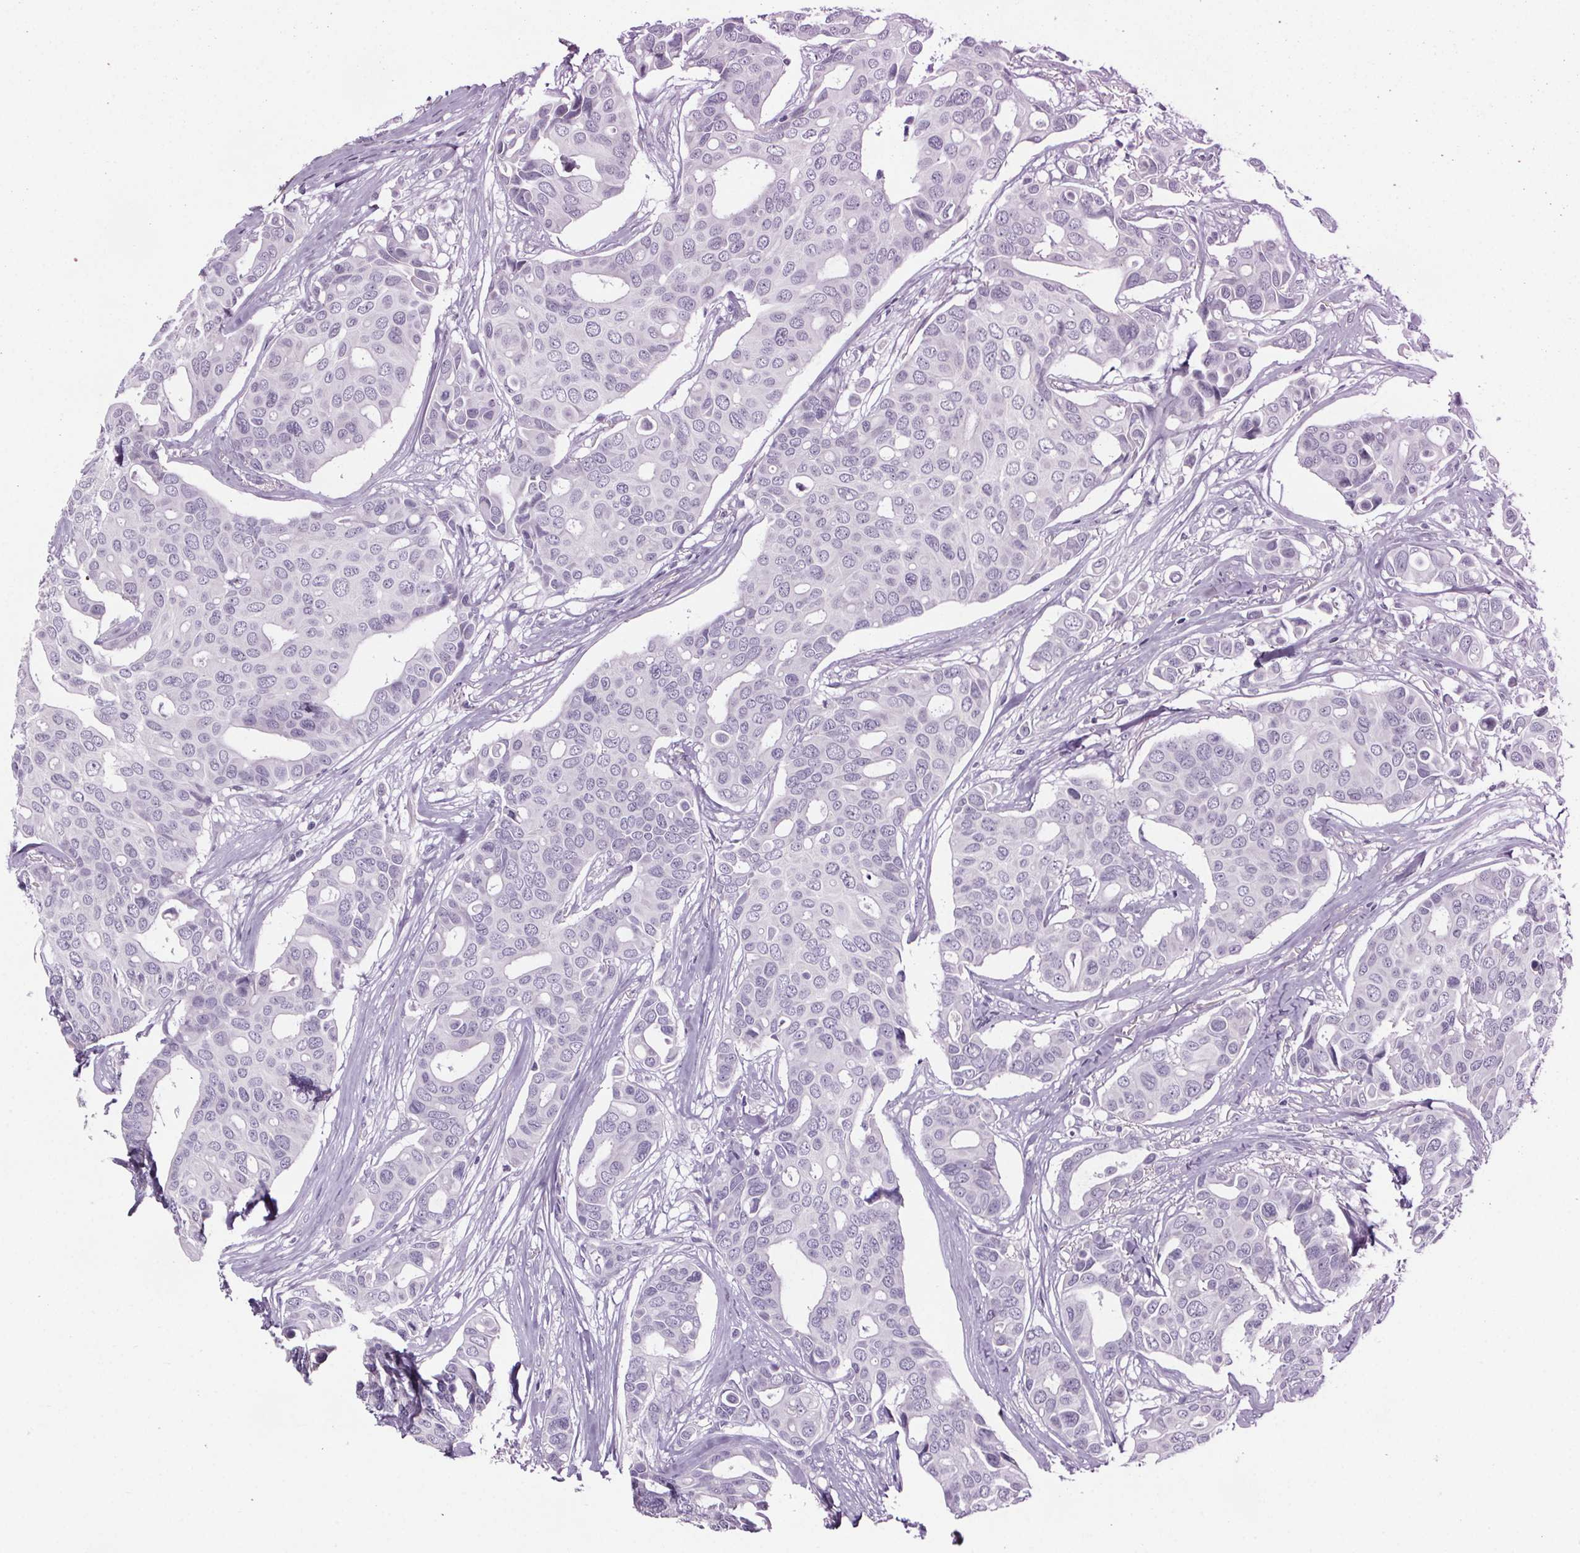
{"staining": {"intensity": "negative", "quantity": "none", "location": "none"}, "tissue": "breast cancer", "cell_type": "Tumor cells", "image_type": "cancer", "snomed": [{"axis": "morphology", "description": "Duct carcinoma"}, {"axis": "topography", "description": "Breast"}], "caption": "Immunohistochemistry of human breast intraductal carcinoma demonstrates no positivity in tumor cells.", "gene": "CUBN", "patient": {"sex": "female", "age": 54}}